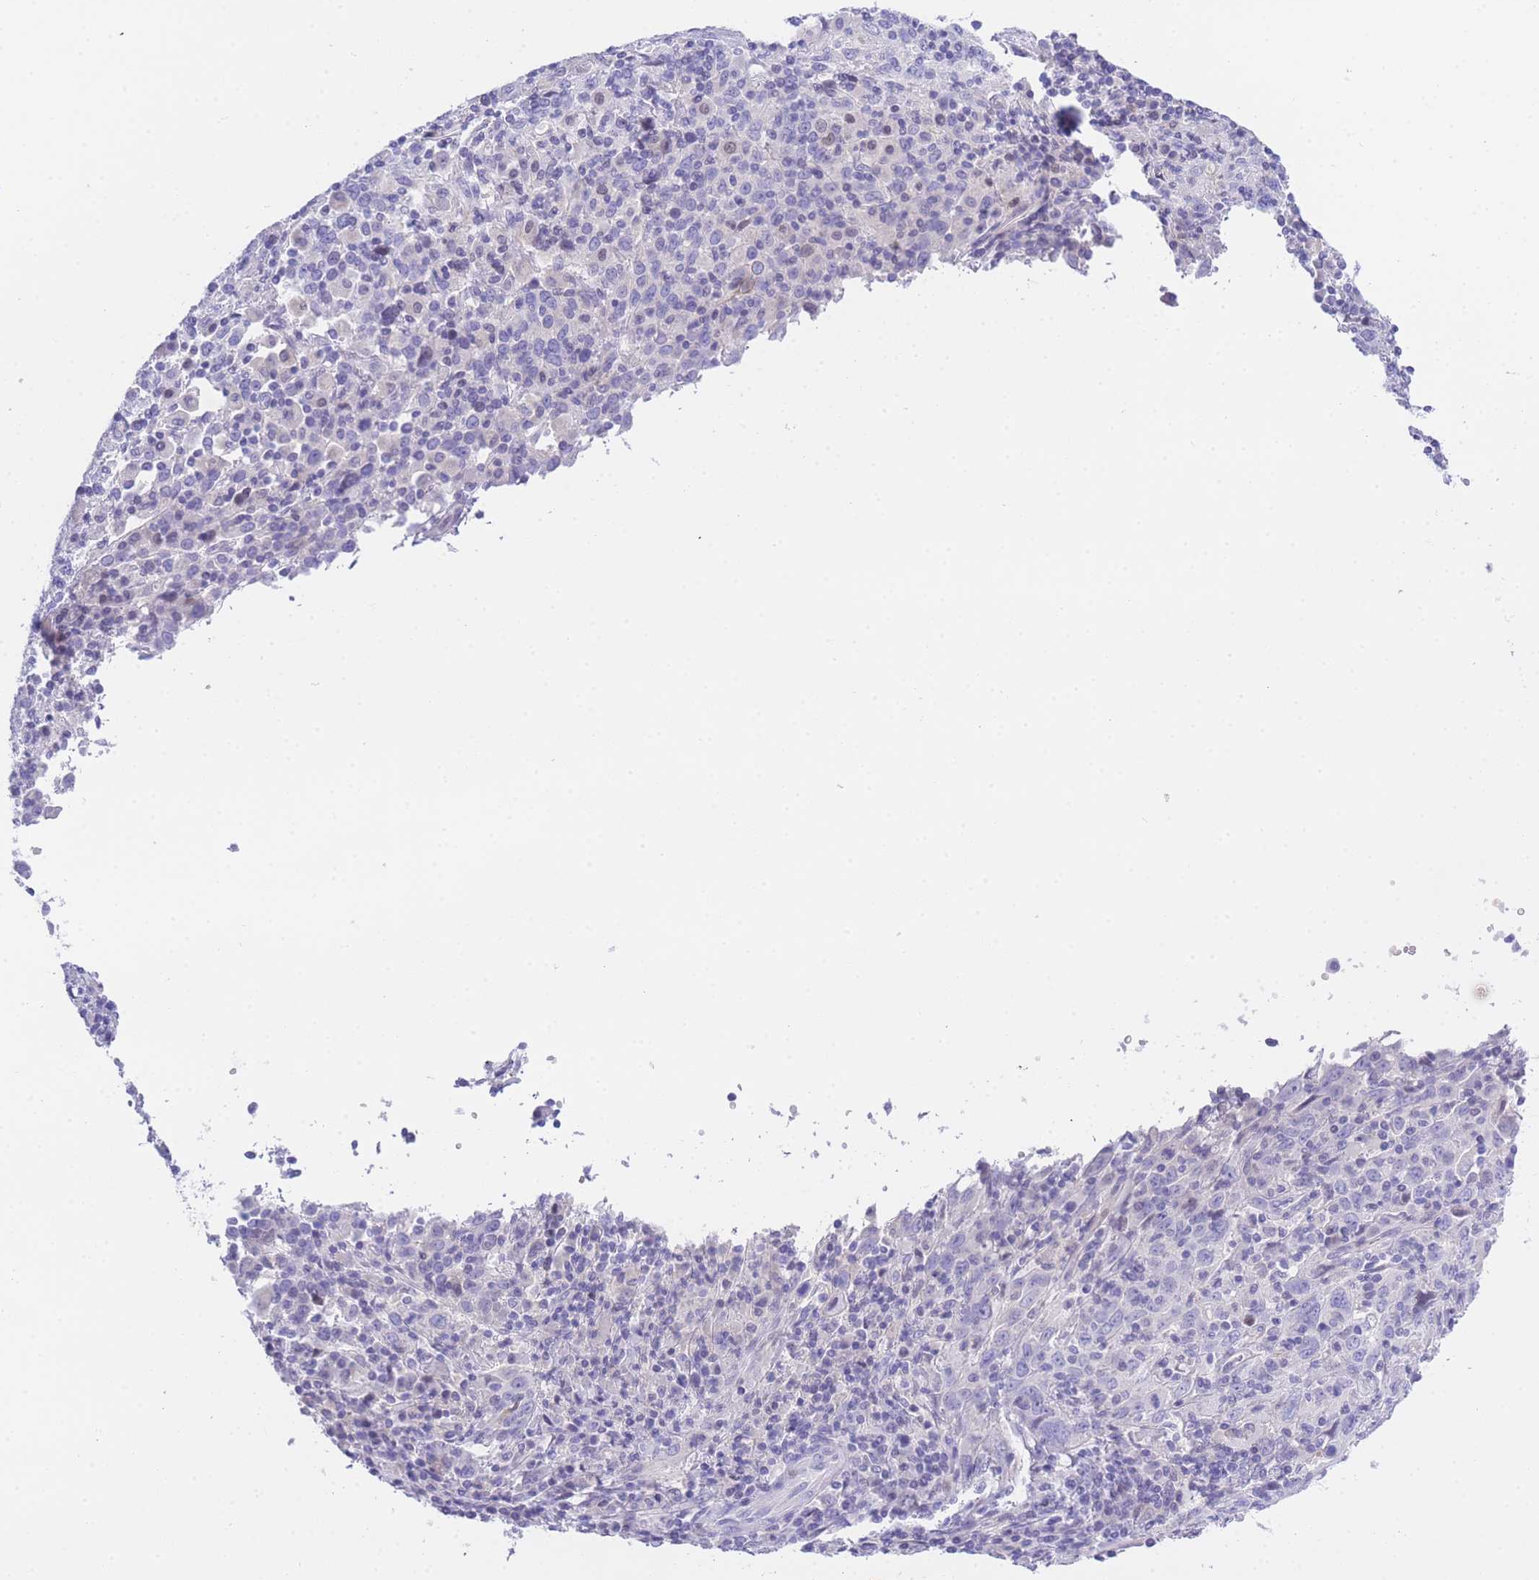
{"staining": {"intensity": "negative", "quantity": "none", "location": "none"}, "tissue": "cervical cancer", "cell_type": "Tumor cells", "image_type": "cancer", "snomed": [{"axis": "morphology", "description": "Squamous cell carcinoma, NOS"}, {"axis": "topography", "description": "Cervix"}], "caption": "Immunohistochemical staining of cervical squamous cell carcinoma demonstrates no significant staining in tumor cells.", "gene": "TIFAB", "patient": {"sex": "female", "age": 46}}